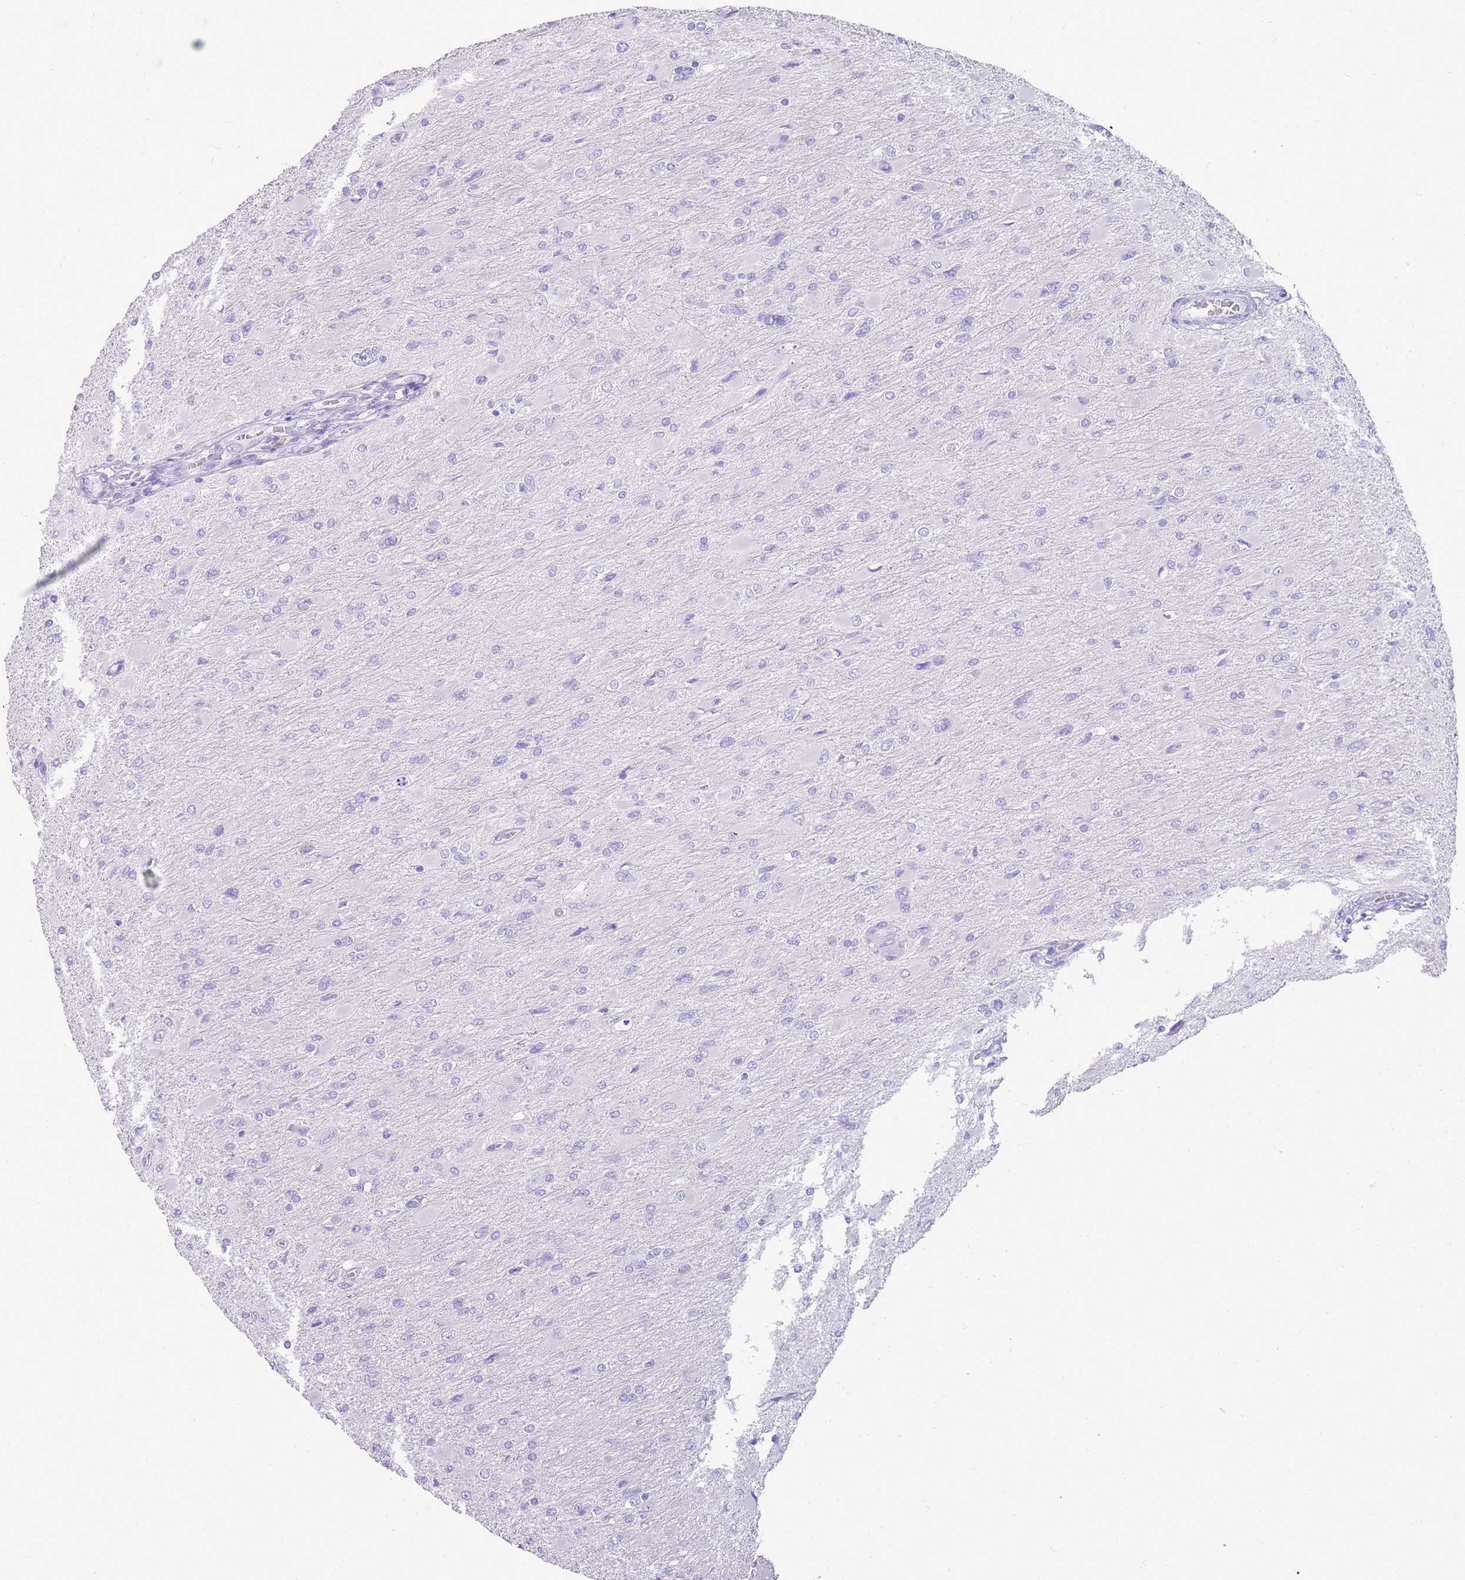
{"staining": {"intensity": "negative", "quantity": "none", "location": "none"}, "tissue": "glioma", "cell_type": "Tumor cells", "image_type": "cancer", "snomed": [{"axis": "morphology", "description": "Glioma, malignant, High grade"}, {"axis": "topography", "description": "Cerebral cortex"}], "caption": "This is an immunohistochemistry image of malignant glioma (high-grade). There is no positivity in tumor cells.", "gene": "NBPF3", "patient": {"sex": "female", "age": 36}}